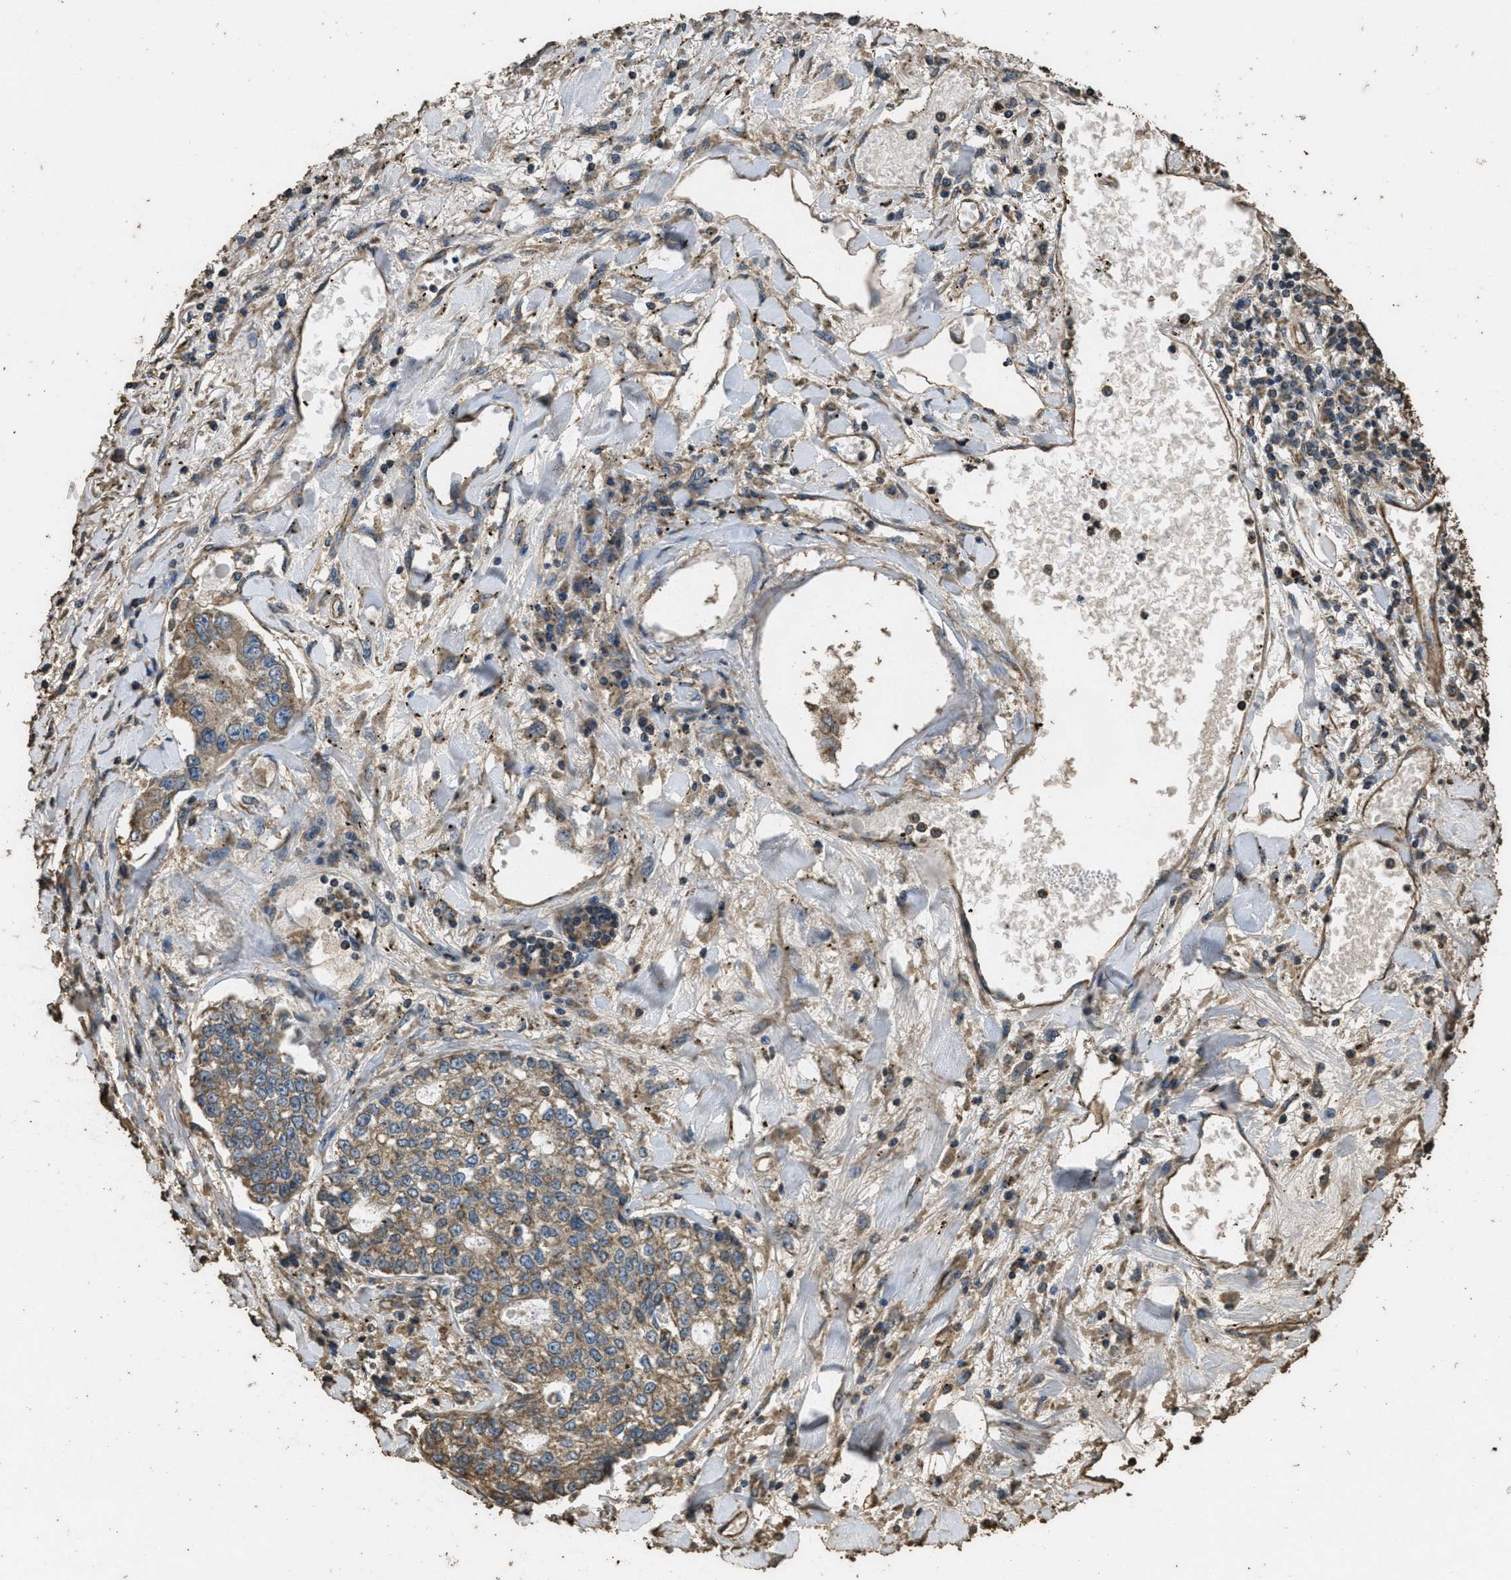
{"staining": {"intensity": "moderate", "quantity": ">75%", "location": "cytoplasmic/membranous"}, "tissue": "lung cancer", "cell_type": "Tumor cells", "image_type": "cancer", "snomed": [{"axis": "morphology", "description": "Adenocarcinoma, NOS"}, {"axis": "topography", "description": "Lung"}], "caption": "About >75% of tumor cells in lung cancer exhibit moderate cytoplasmic/membranous protein expression as visualized by brown immunohistochemical staining.", "gene": "CYRIA", "patient": {"sex": "male", "age": 49}}